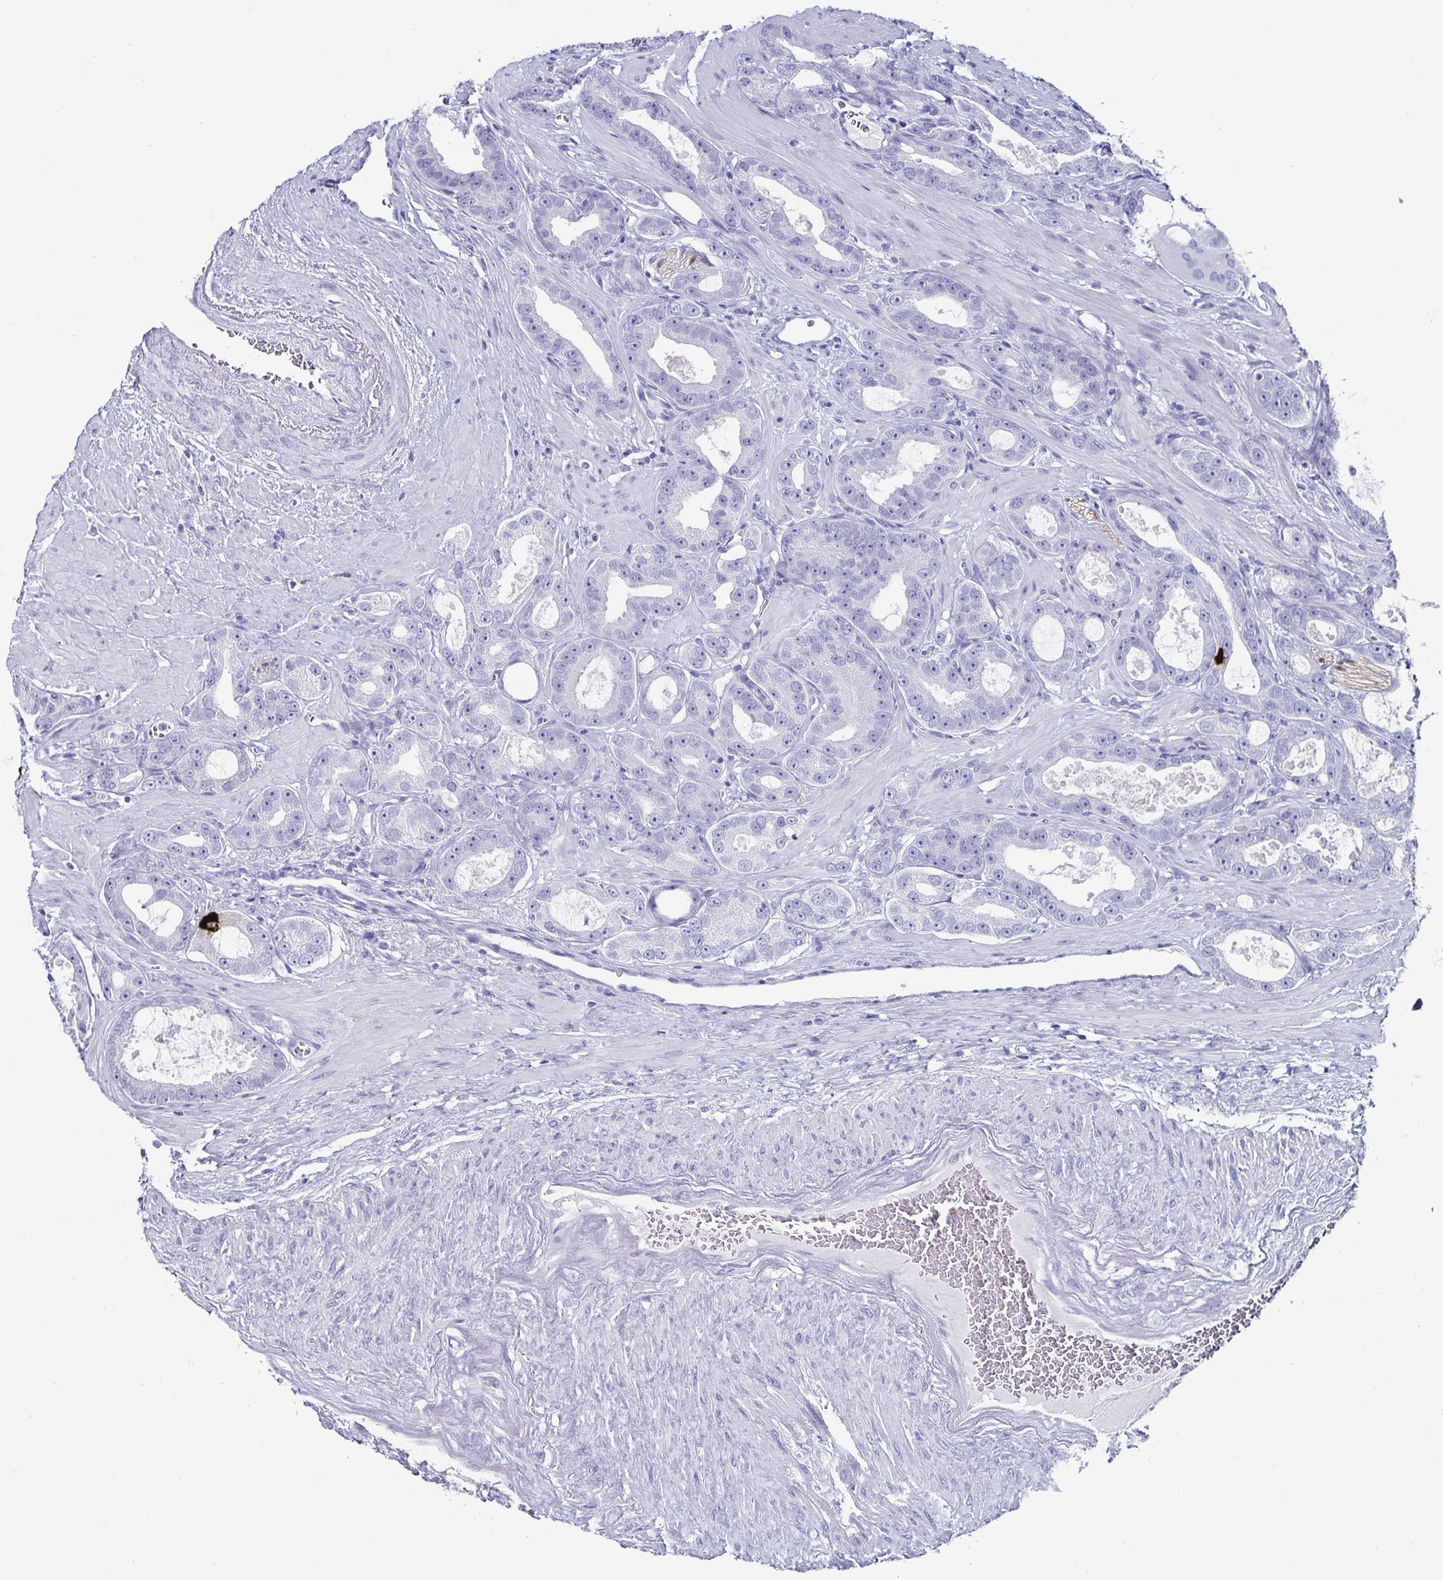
{"staining": {"intensity": "negative", "quantity": "none", "location": "none"}, "tissue": "prostate cancer", "cell_type": "Tumor cells", "image_type": "cancer", "snomed": [{"axis": "morphology", "description": "Adenocarcinoma, High grade"}, {"axis": "topography", "description": "Prostate"}], "caption": "Immunohistochemistry image of neoplastic tissue: prostate high-grade adenocarcinoma stained with DAB (3,3'-diaminobenzidine) reveals no significant protein expression in tumor cells. (Brightfield microscopy of DAB (3,3'-diaminobenzidine) immunohistochemistry at high magnification).", "gene": "CHGA", "patient": {"sex": "male", "age": 65}}